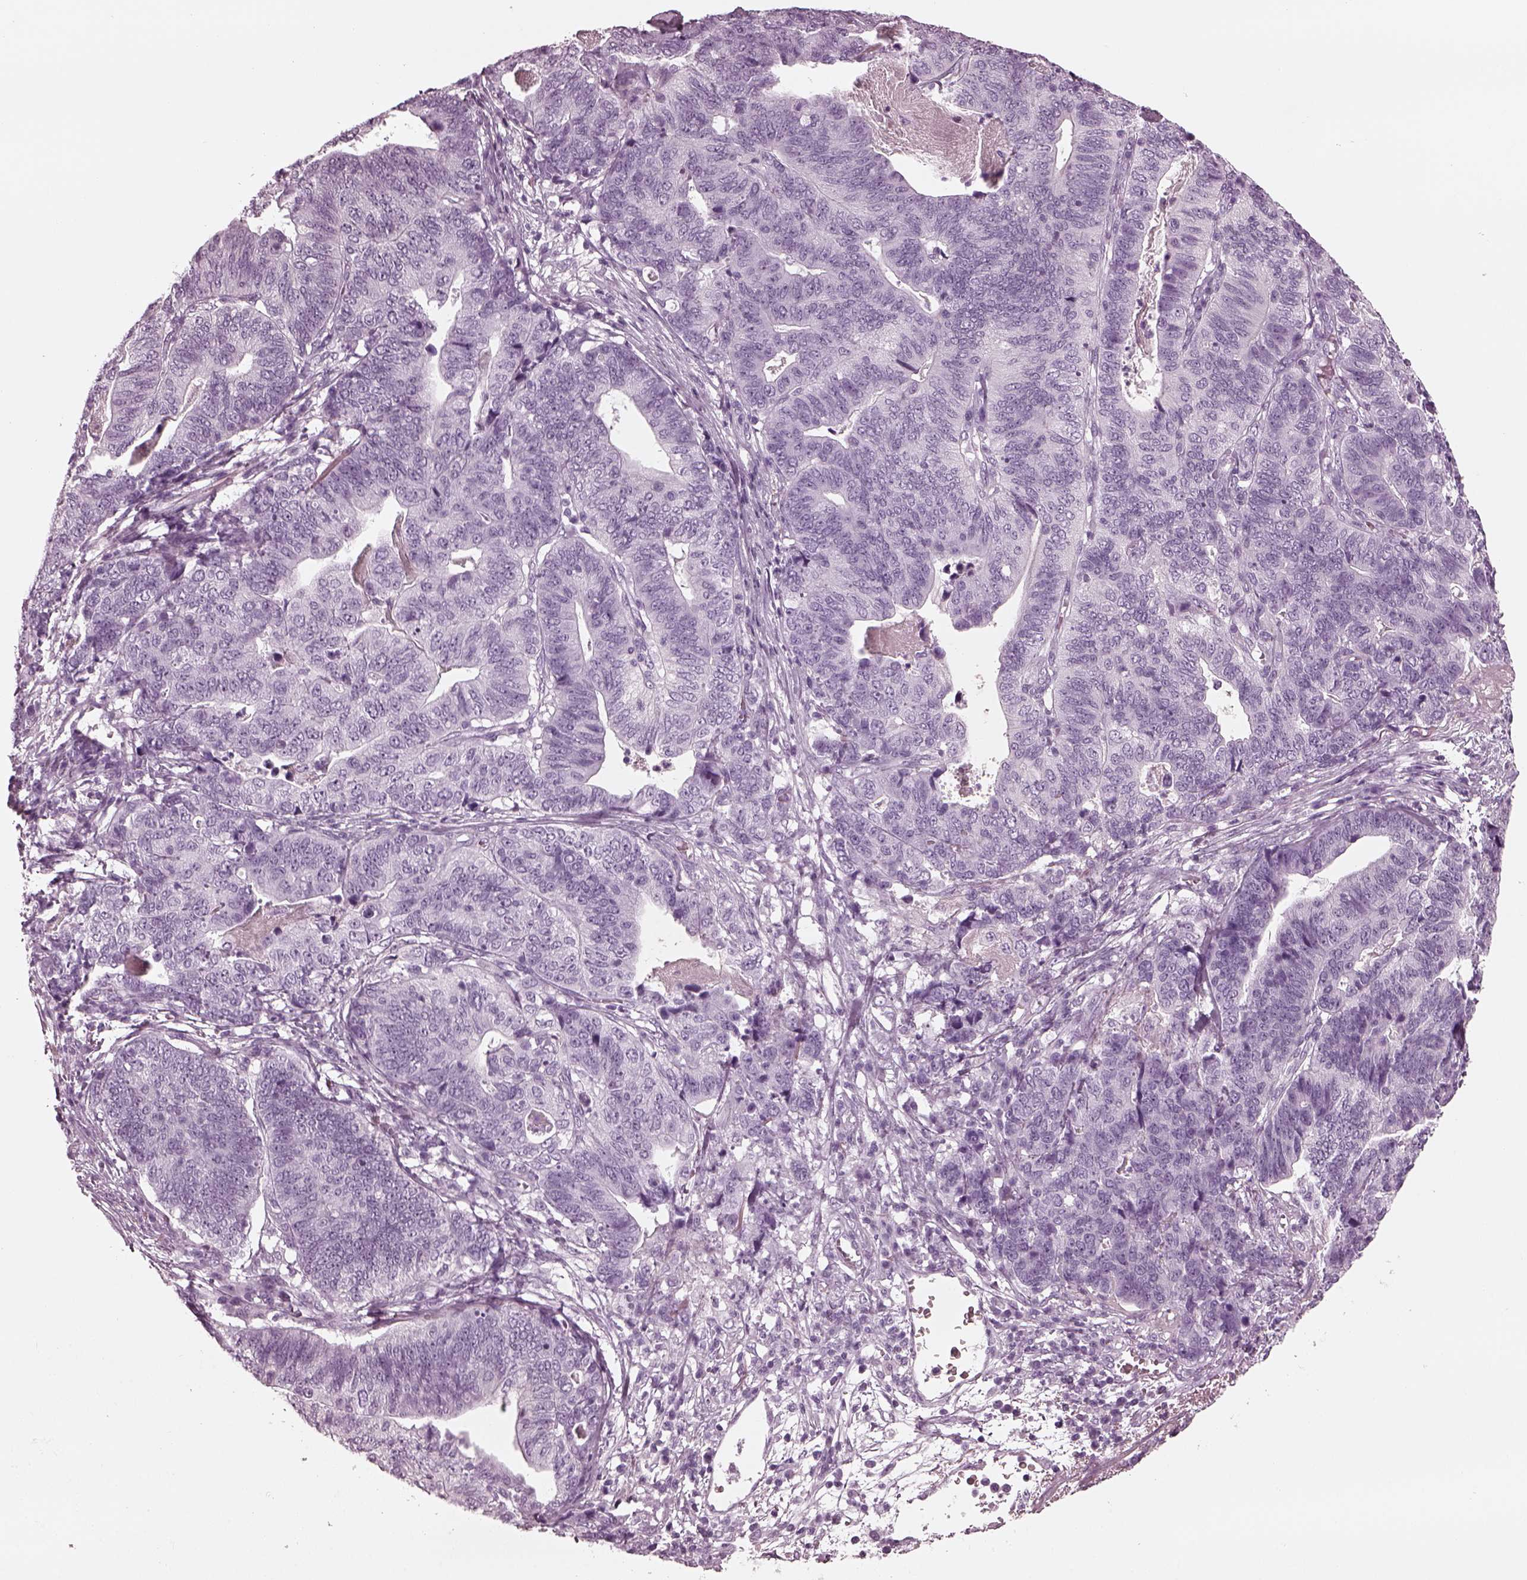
{"staining": {"intensity": "negative", "quantity": "none", "location": "none"}, "tissue": "stomach cancer", "cell_type": "Tumor cells", "image_type": "cancer", "snomed": [{"axis": "morphology", "description": "Adenocarcinoma, NOS"}, {"axis": "topography", "description": "Stomach, upper"}], "caption": "The photomicrograph demonstrates no significant positivity in tumor cells of stomach cancer (adenocarcinoma).", "gene": "GRM6", "patient": {"sex": "female", "age": 67}}